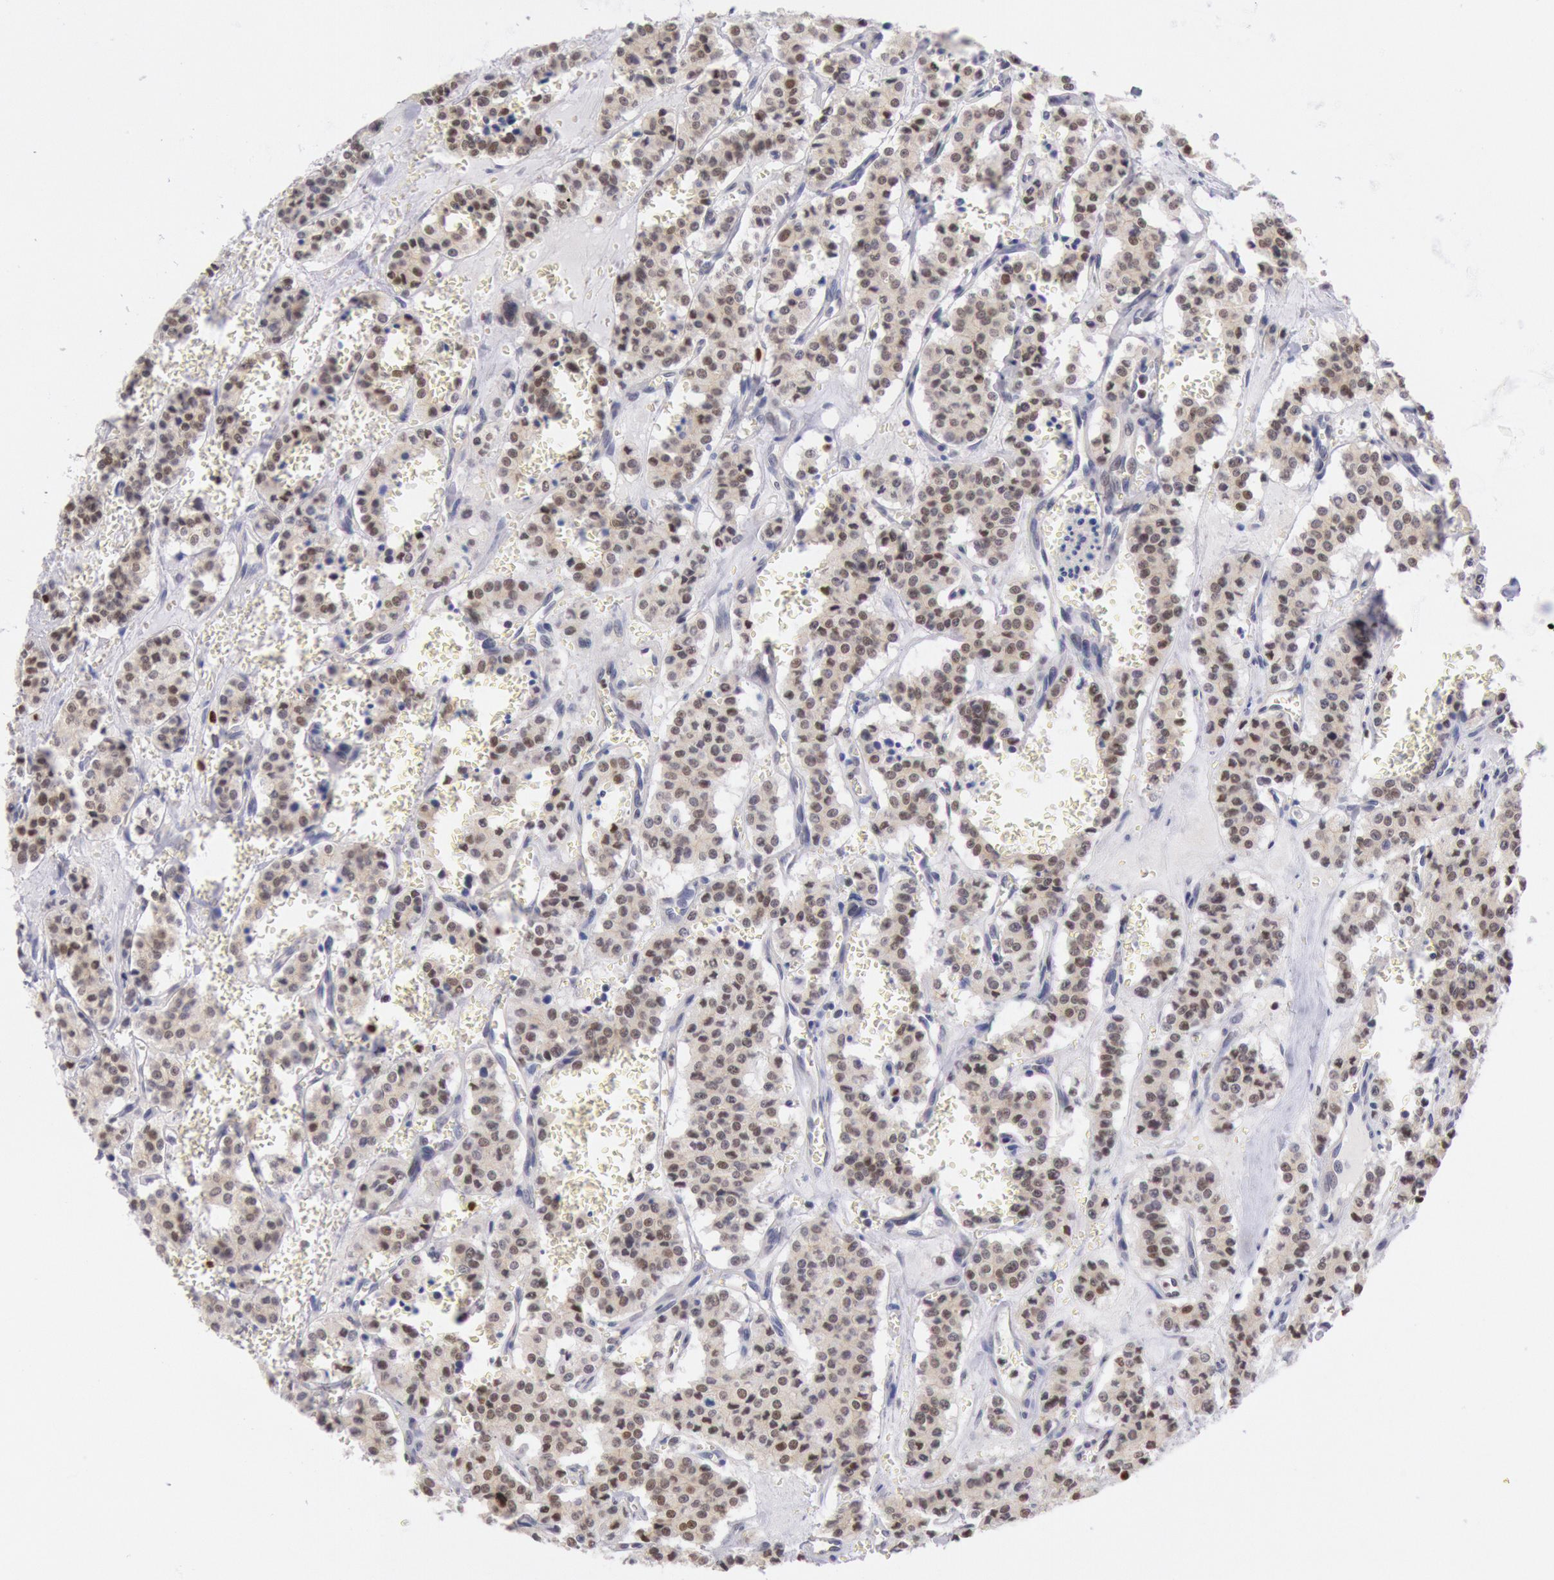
{"staining": {"intensity": "weak", "quantity": ">75%", "location": "cytoplasmic/membranous,nuclear"}, "tissue": "carcinoid", "cell_type": "Tumor cells", "image_type": "cancer", "snomed": [{"axis": "morphology", "description": "Carcinoid, malignant, NOS"}, {"axis": "topography", "description": "Bronchus"}], "caption": "DAB (3,3'-diaminobenzidine) immunohistochemical staining of human carcinoid reveals weak cytoplasmic/membranous and nuclear protein staining in about >75% of tumor cells.", "gene": "RPS6KA5", "patient": {"sex": "male", "age": 55}}